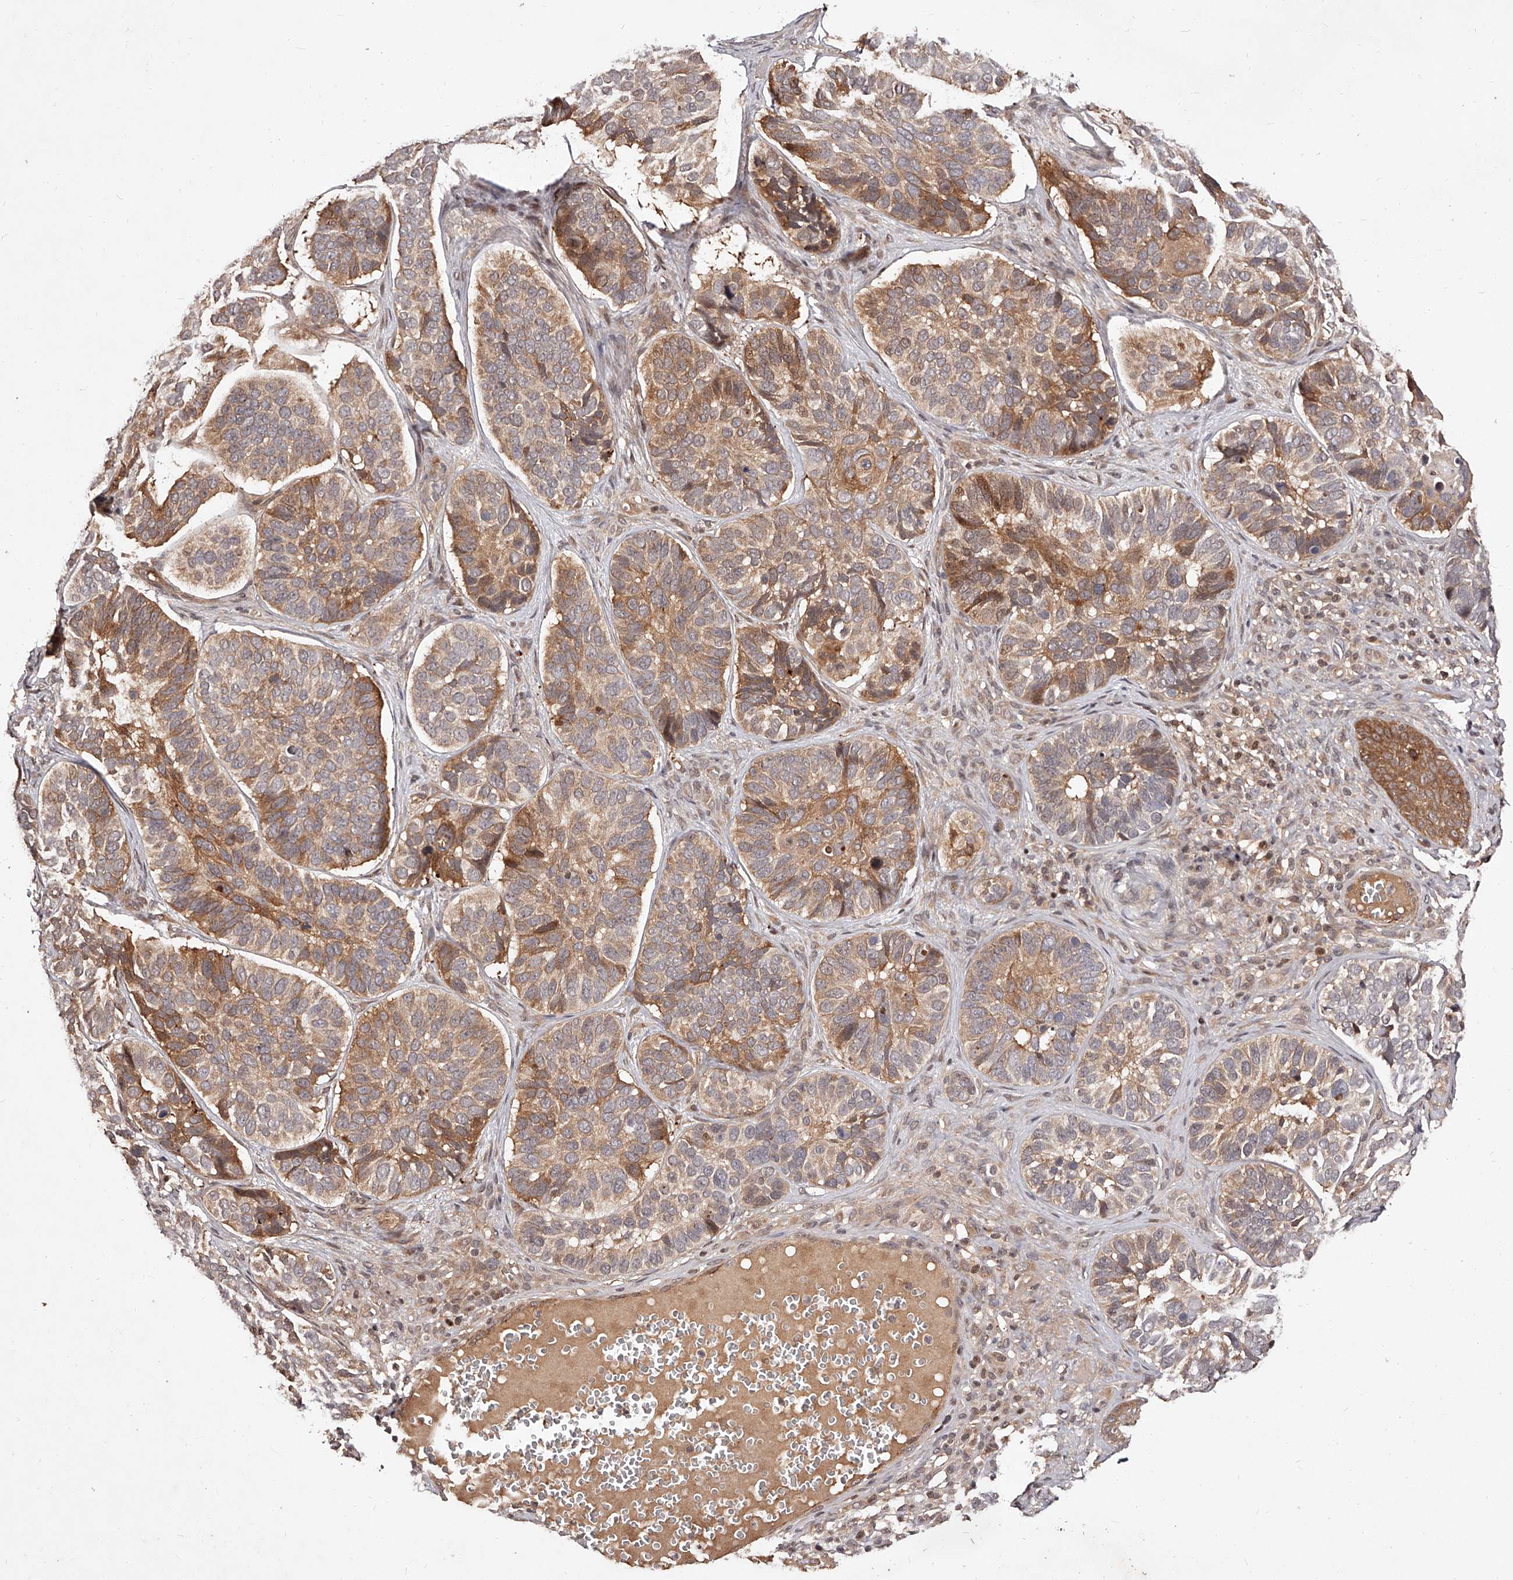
{"staining": {"intensity": "moderate", "quantity": ">75%", "location": "cytoplasmic/membranous"}, "tissue": "skin cancer", "cell_type": "Tumor cells", "image_type": "cancer", "snomed": [{"axis": "morphology", "description": "Basal cell carcinoma"}, {"axis": "topography", "description": "Skin"}], "caption": "Skin cancer (basal cell carcinoma) stained for a protein (brown) exhibits moderate cytoplasmic/membranous positive staining in approximately >75% of tumor cells.", "gene": "CUL7", "patient": {"sex": "male", "age": 62}}